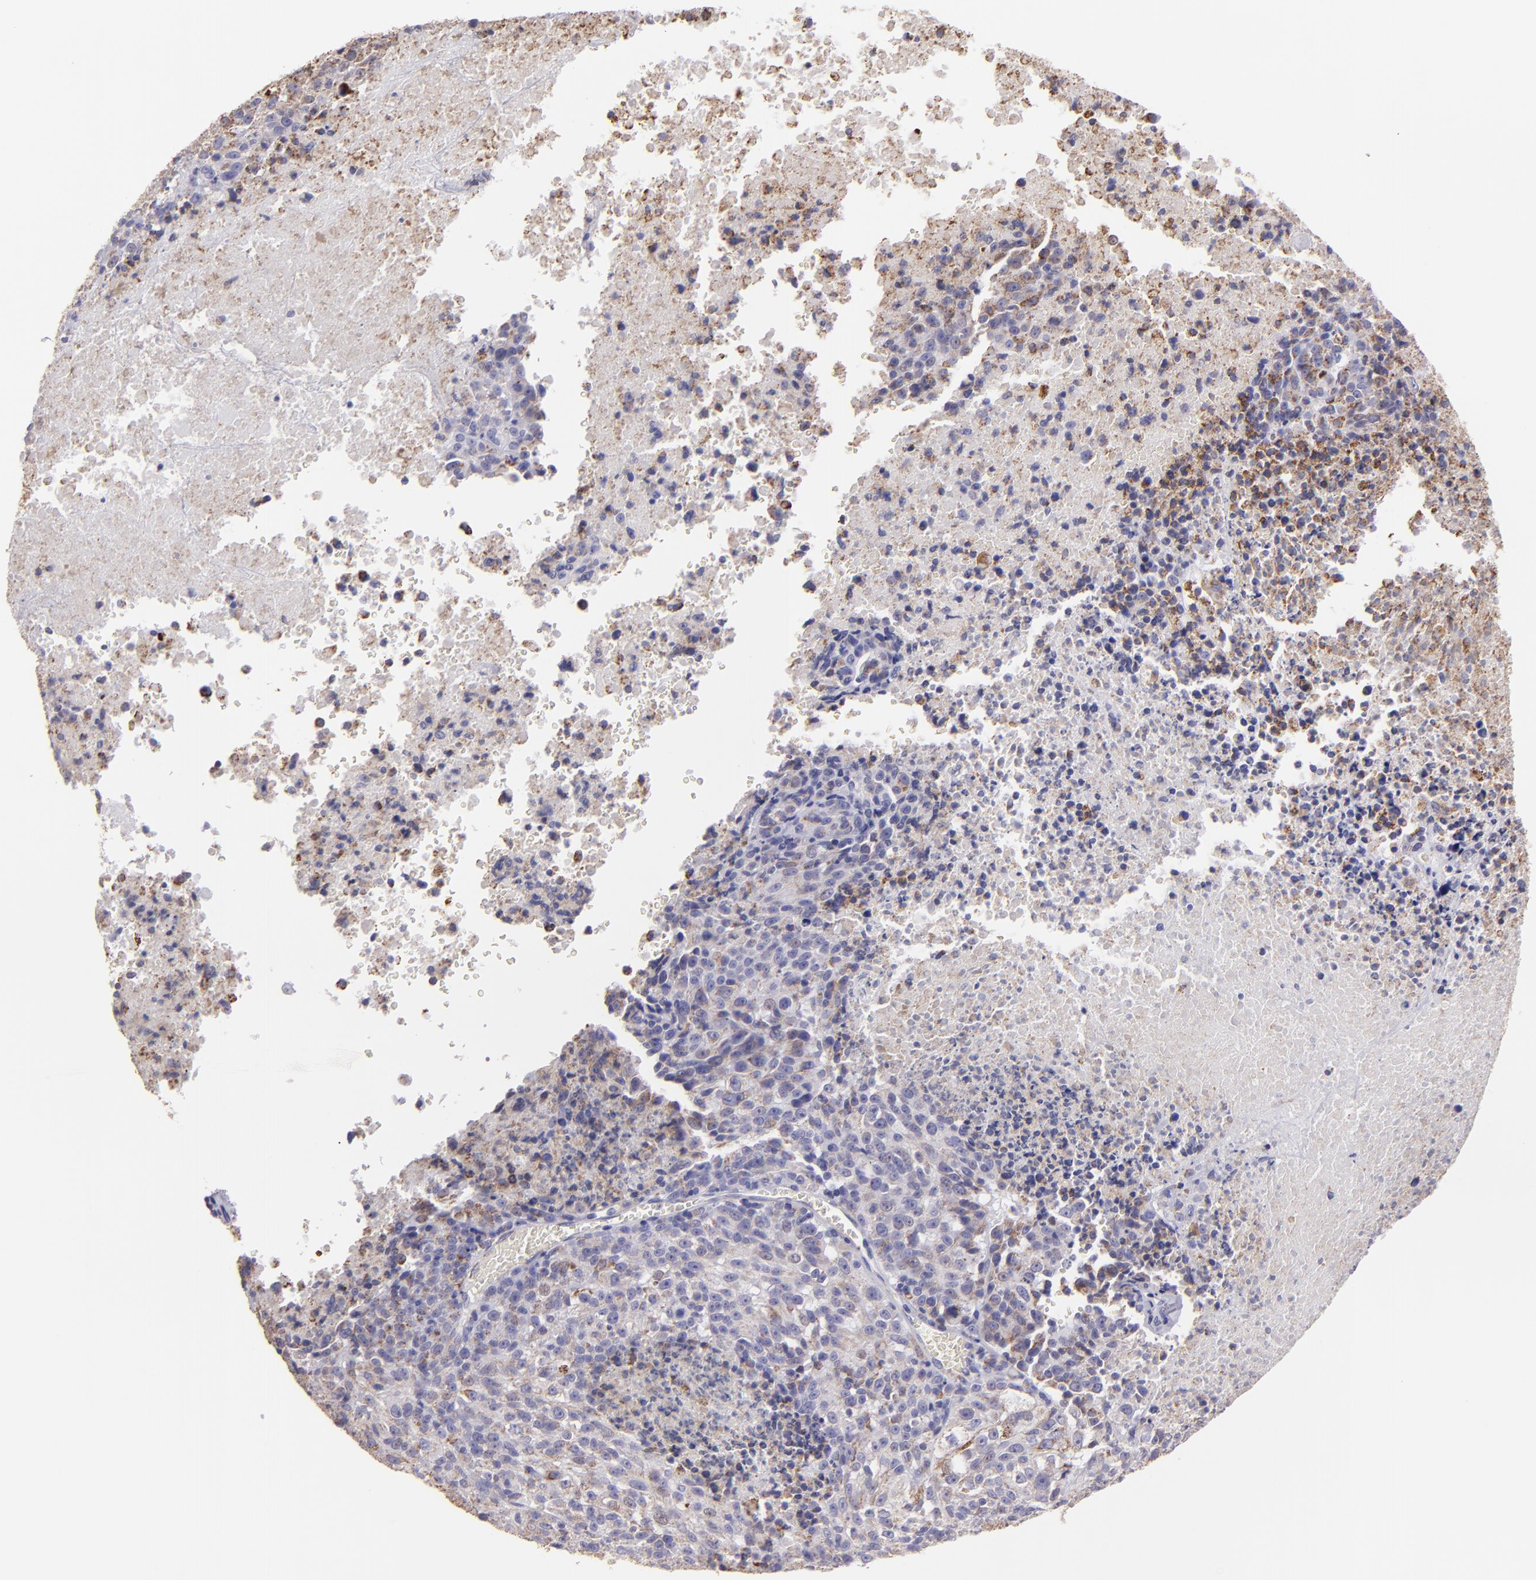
{"staining": {"intensity": "moderate", "quantity": ">75%", "location": "cytoplasmic/membranous"}, "tissue": "melanoma", "cell_type": "Tumor cells", "image_type": "cancer", "snomed": [{"axis": "morphology", "description": "Malignant melanoma, Metastatic site"}, {"axis": "topography", "description": "Cerebral cortex"}], "caption": "Immunohistochemistry photomicrograph of neoplastic tissue: malignant melanoma (metastatic site) stained using immunohistochemistry (IHC) shows medium levels of moderate protein expression localized specifically in the cytoplasmic/membranous of tumor cells, appearing as a cytoplasmic/membranous brown color.", "gene": "HSPD1", "patient": {"sex": "female", "age": 52}}